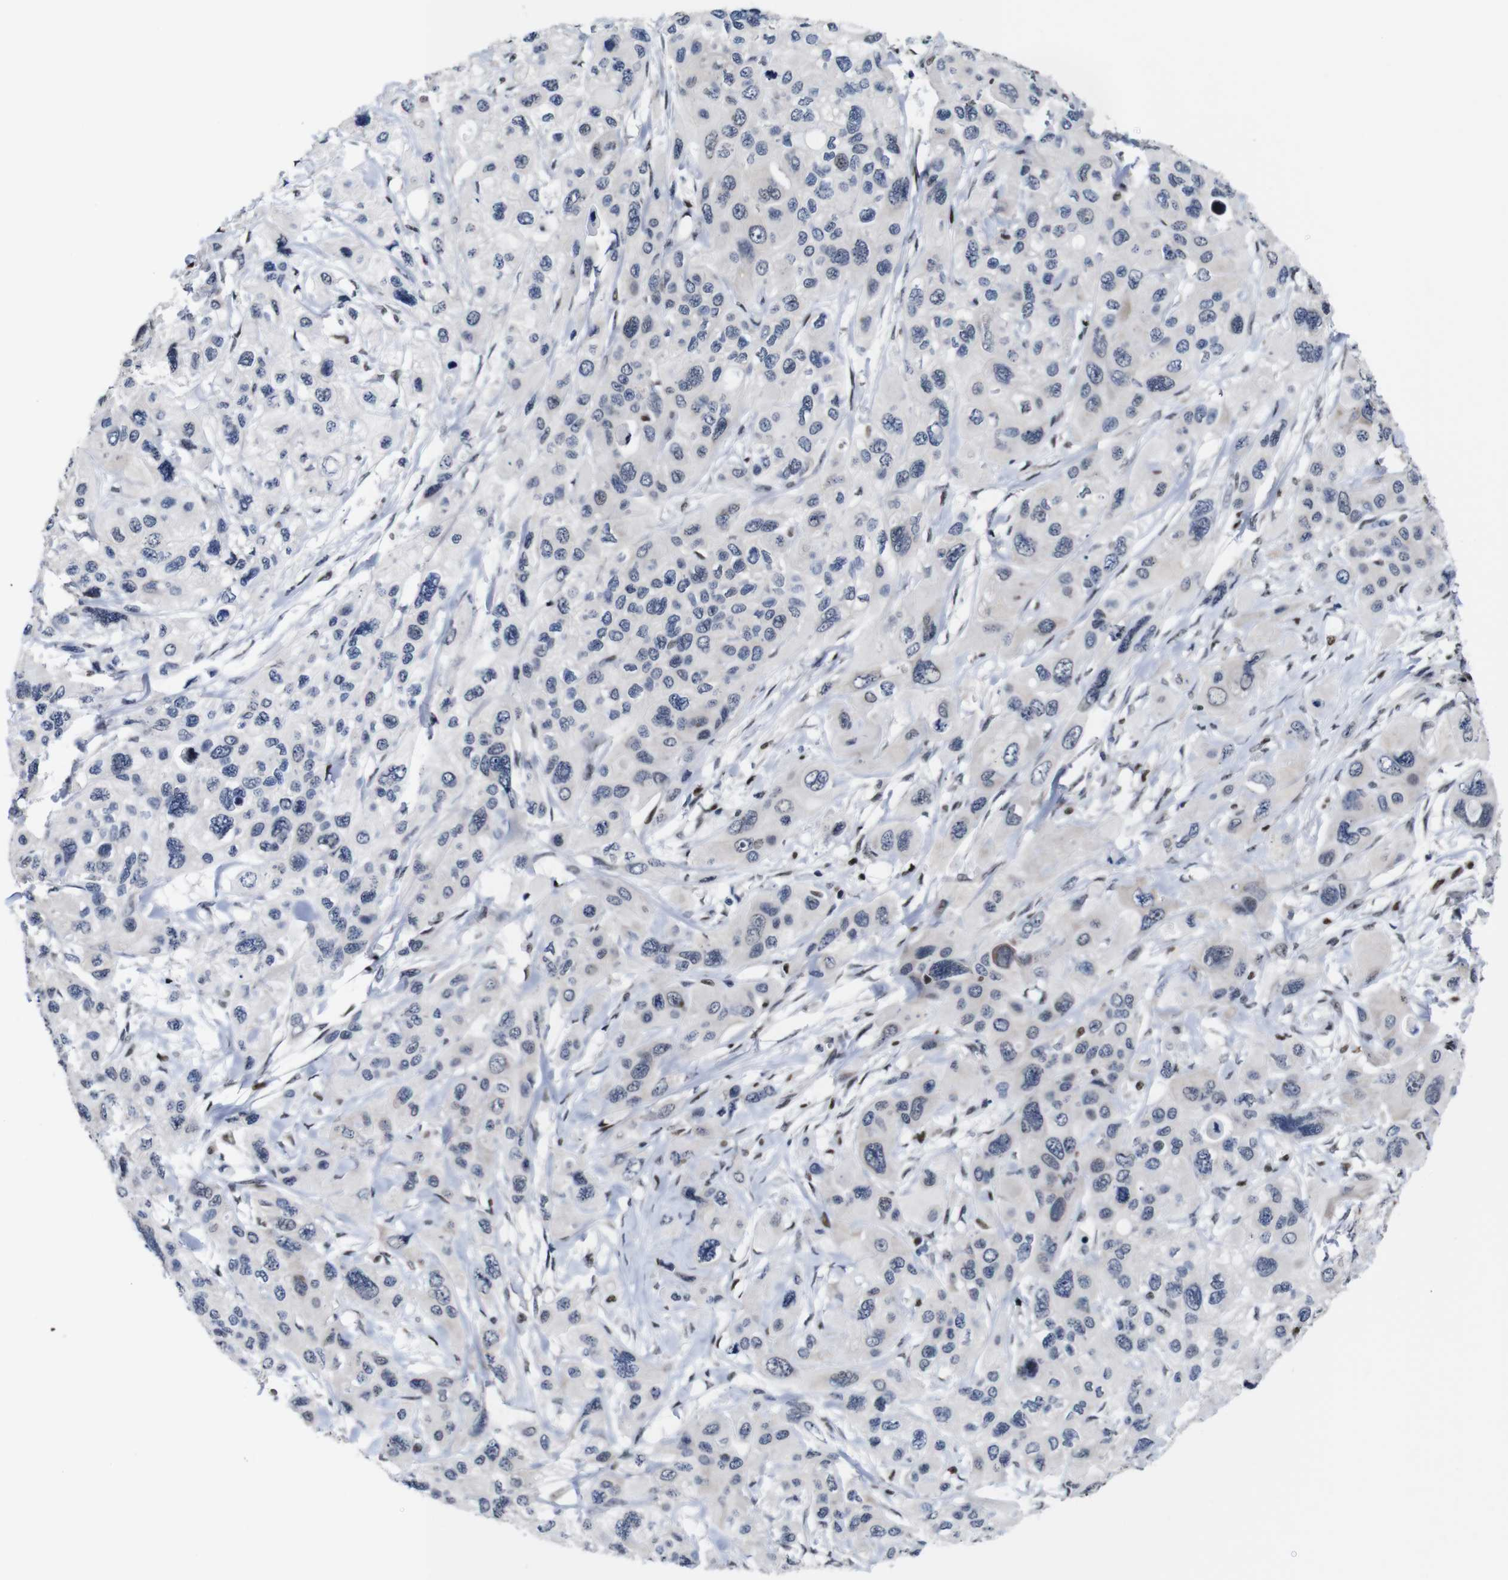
{"staining": {"intensity": "negative", "quantity": "none", "location": "none"}, "tissue": "pancreatic cancer", "cell_type": "Tumor cells", "image_type": "cancer", "snomed": [{"axis": "morphology", "description": "Adenocarcinoma, NOS"}, {"axis": "topography", "description": "Pancreas"}], "caption": "The immunohistochemistry image has no significant staining in tumor cells of pancreatic adenocarcinoma tissue. (Stains: DAB (3,3'-diaminobenzidine) IHC with hematoxylin counter stain, Microscopy: brightfield microscopy at high magnification).", "gene": "GATA6", "patient": {"sex": "male", "age": 73}}